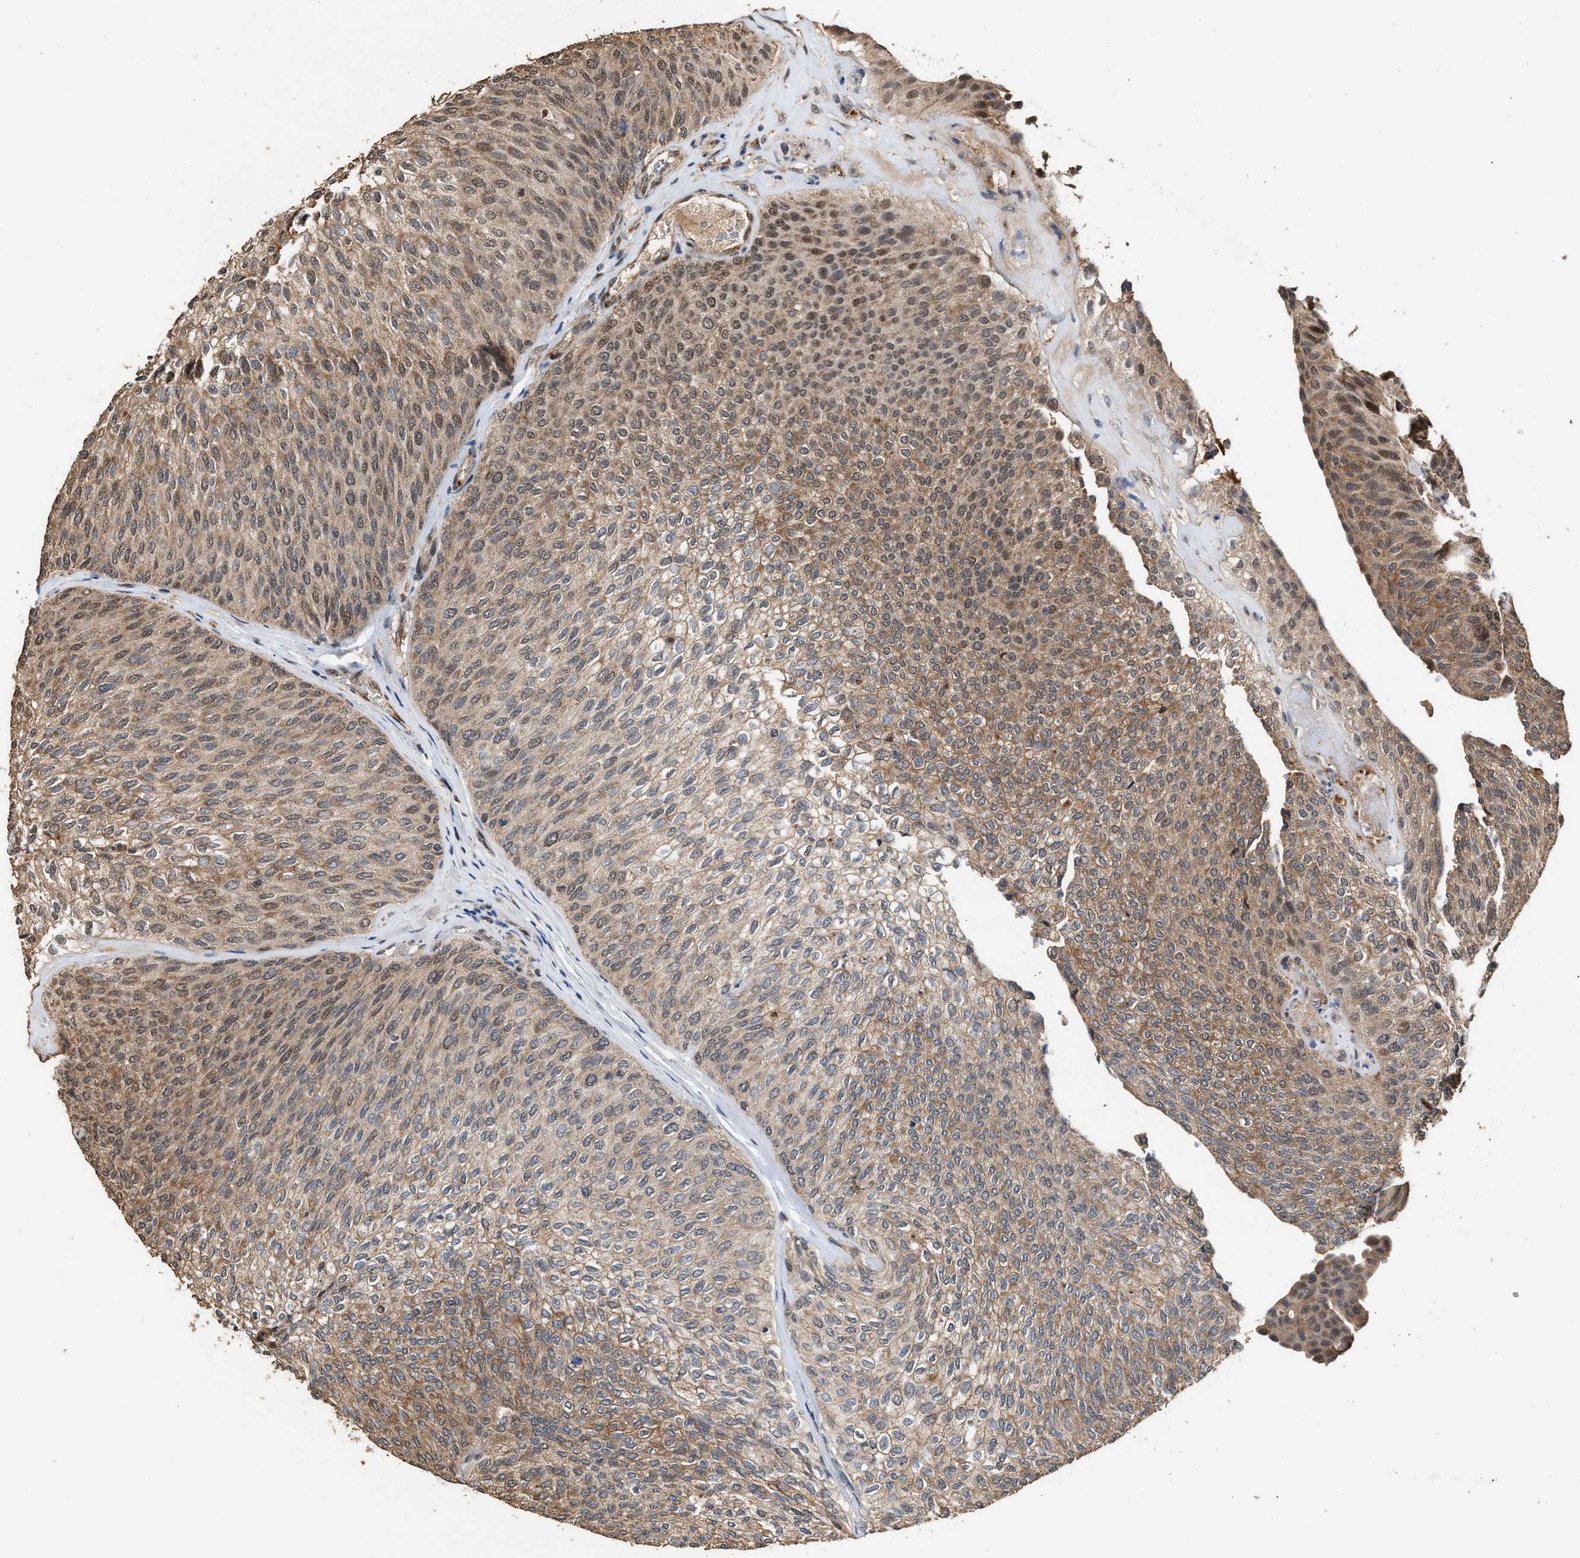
{"staining": {"intensity": "moderate", "quantity": ">75%", "location": "cytoplasmic/membranous"}, "tissue": "urothelial cancer", "cell_type": "Tumor cells", "image_type": "cancer", "snomed": [{"axis": "morphology", "description": "Urothelial carcinoma, Low grade"}, {"axis": "topography", "description": "Urinary bladder"}], "caption": "Immunohistochemistry (IHC) histopathology image of neoplastic tissue: urothelial cancer stained using IHC reveals medium levels of moderate protein expression localized specifically in the cytoplasmic/membranous of tumor cells, appearing as a cytoplasmic/membranous brown color.", "gene": "ZNHIT6", "patient": {"sex": "female", "age": 79}}